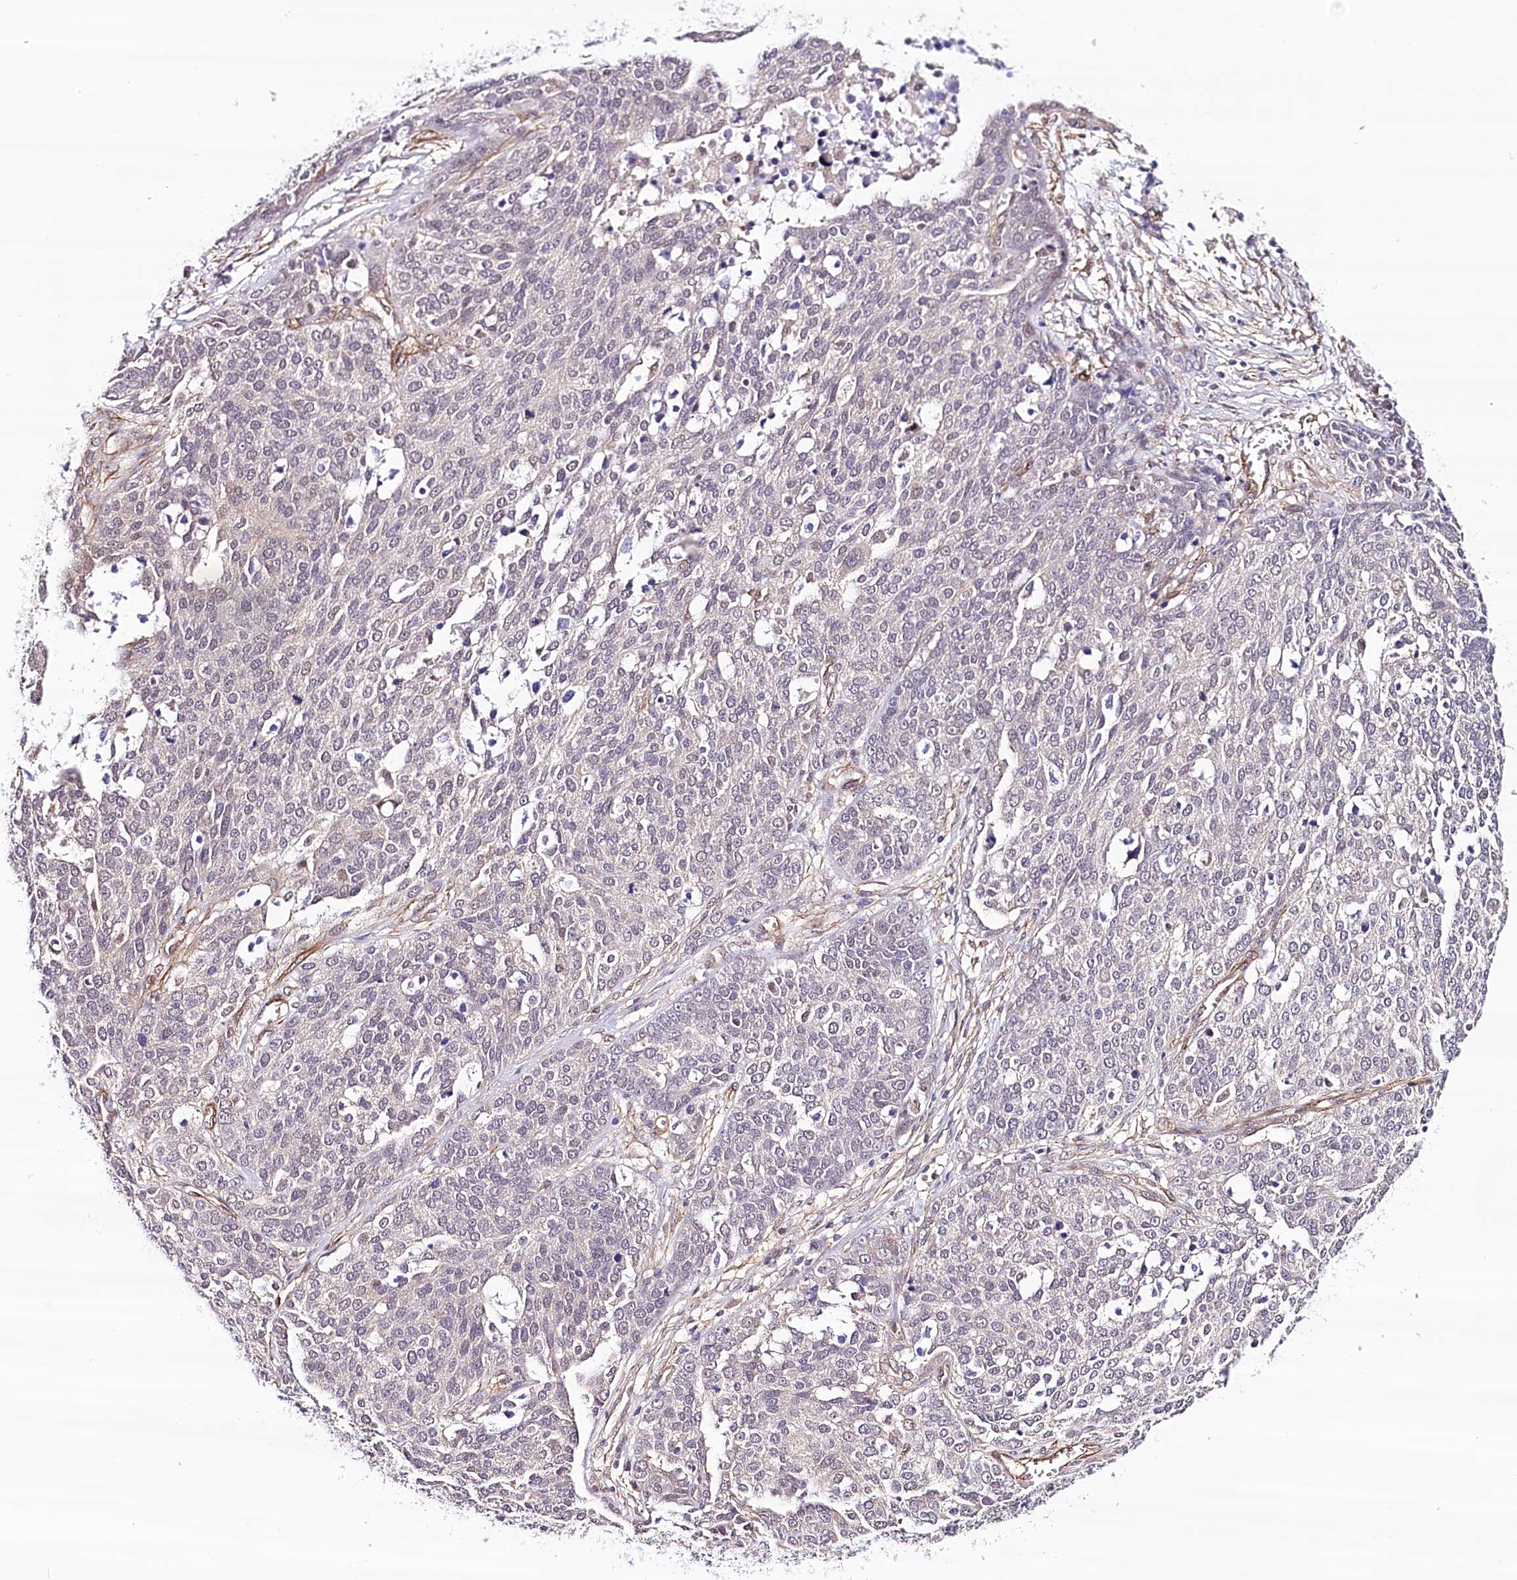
{"staining": {"intensity": "negative", "quantity": "none", "location": "none"}, "tissue": "ovarian cancer", "cell_type": "Tumor cells", "image_type": "cancer", "snomed": [{"axis": "morphology", "description": "Cystadenocarcinoma, serous, NOS"}, {"axis": "topography", "description": "Ovary"}], "caption": "Human ovarian cancer (serous cystadenocarcinoma) stained for a protein using immunohistochemistry (IHC) reveals no positivity in tumor cells.", "gene": "PPP2R5B", "patient": {"sex": "female", "age": 44}}